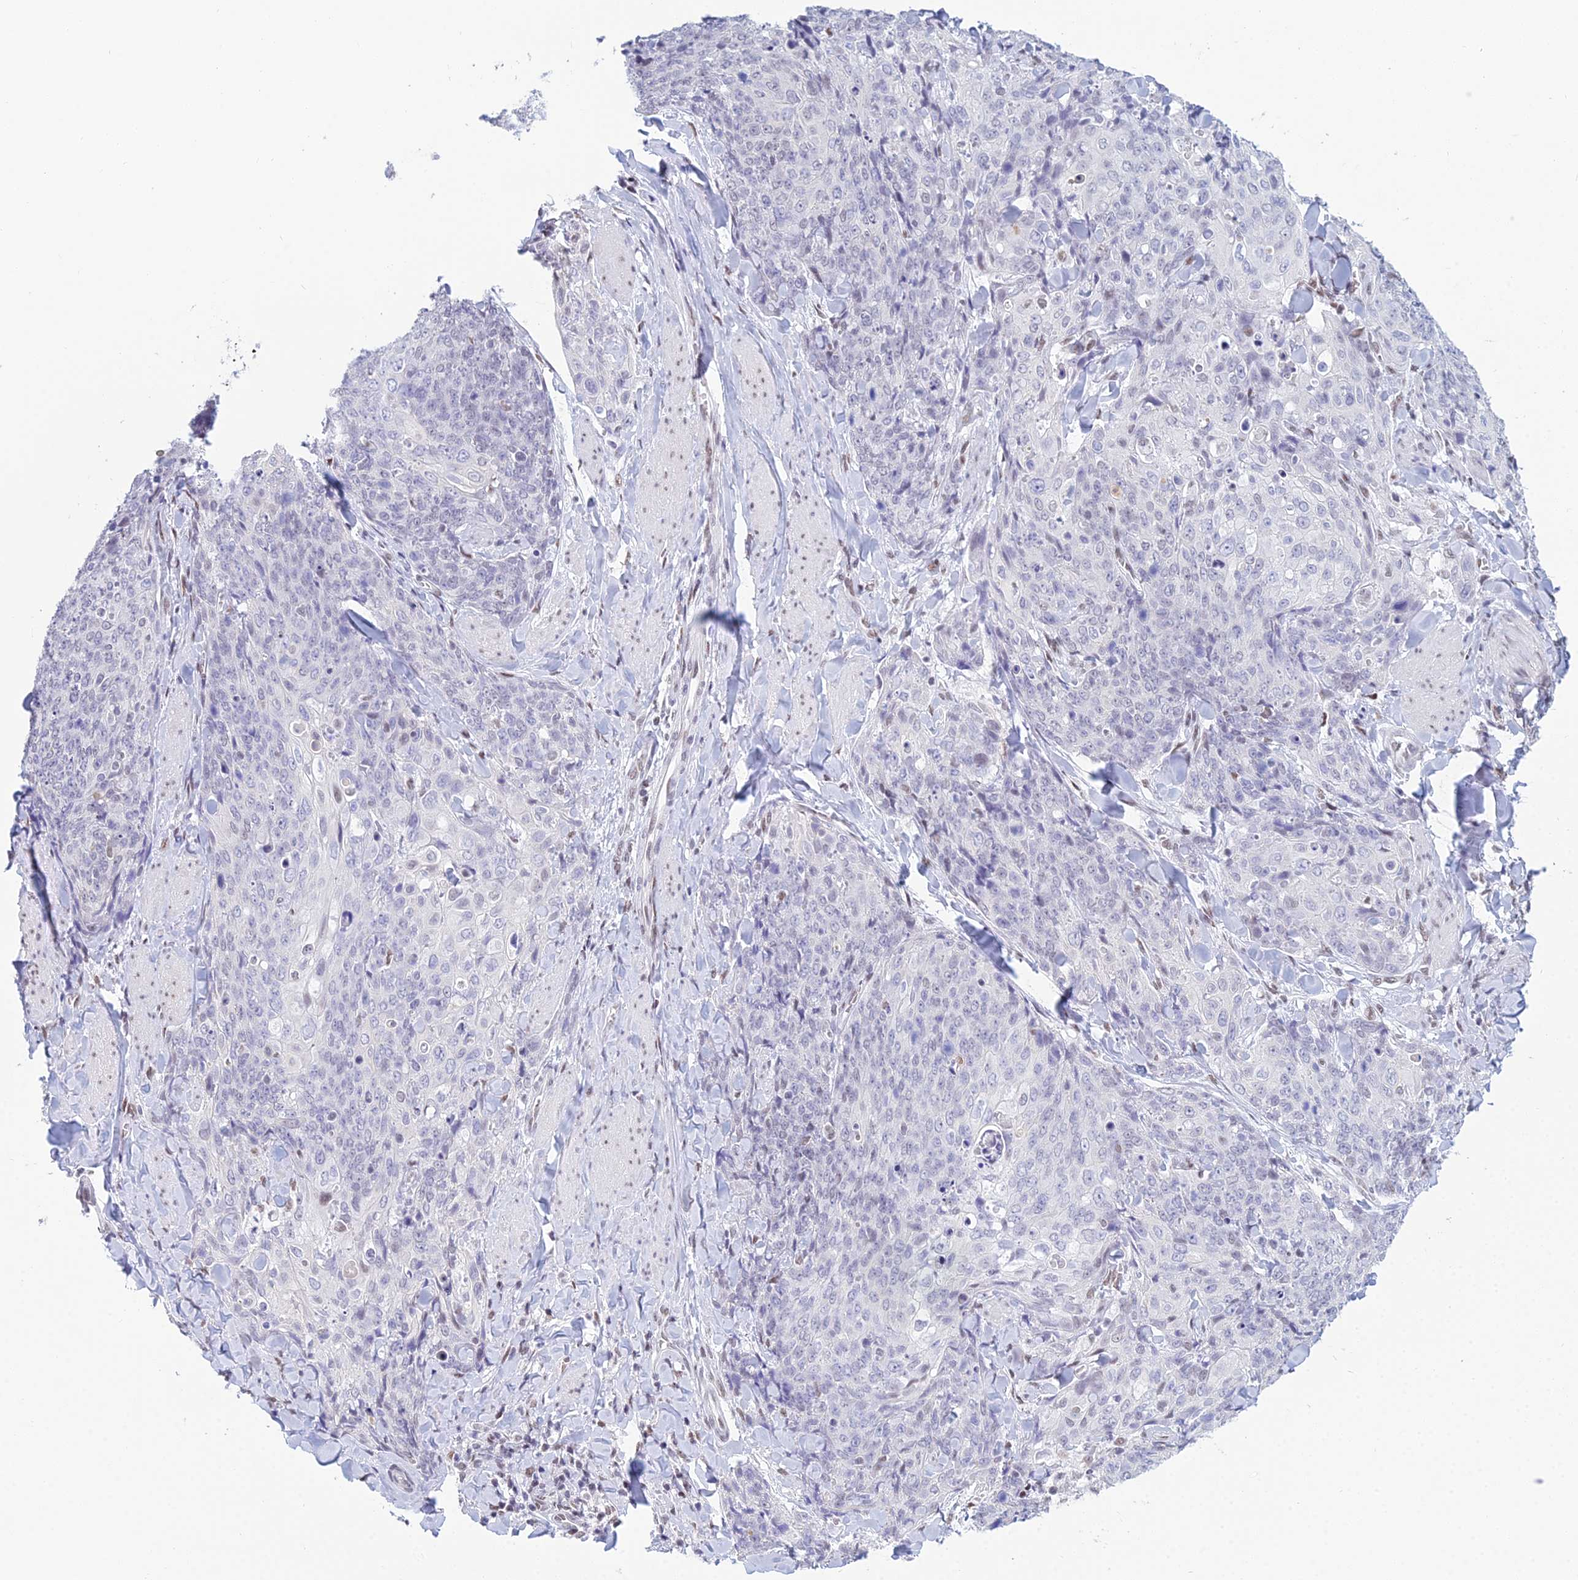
{"staining": {"intensity": "negative", "quantity": "none", "location": "none"}, "tissue": "skin cancer", "cell_type": "Tumor cells", "image_type": "cancer", "snomed": [{"axis": "morphology", "description": "Squamous cell carcinoma, NOS"}, {"axis": "topography", "description": "Skin"}, {"axis": "topography", "description": "Vulva"}], "caption": "IHC image of neoplastic tissue: human skin squamous cell carcinoma stained with DAB demonstrates no significant protein expression in tumor cells. (DAB immunohistochemistry with hematoxylin counter stain).", "gene": "CDC26", "patient": {"sex": "female", "age": 85}}